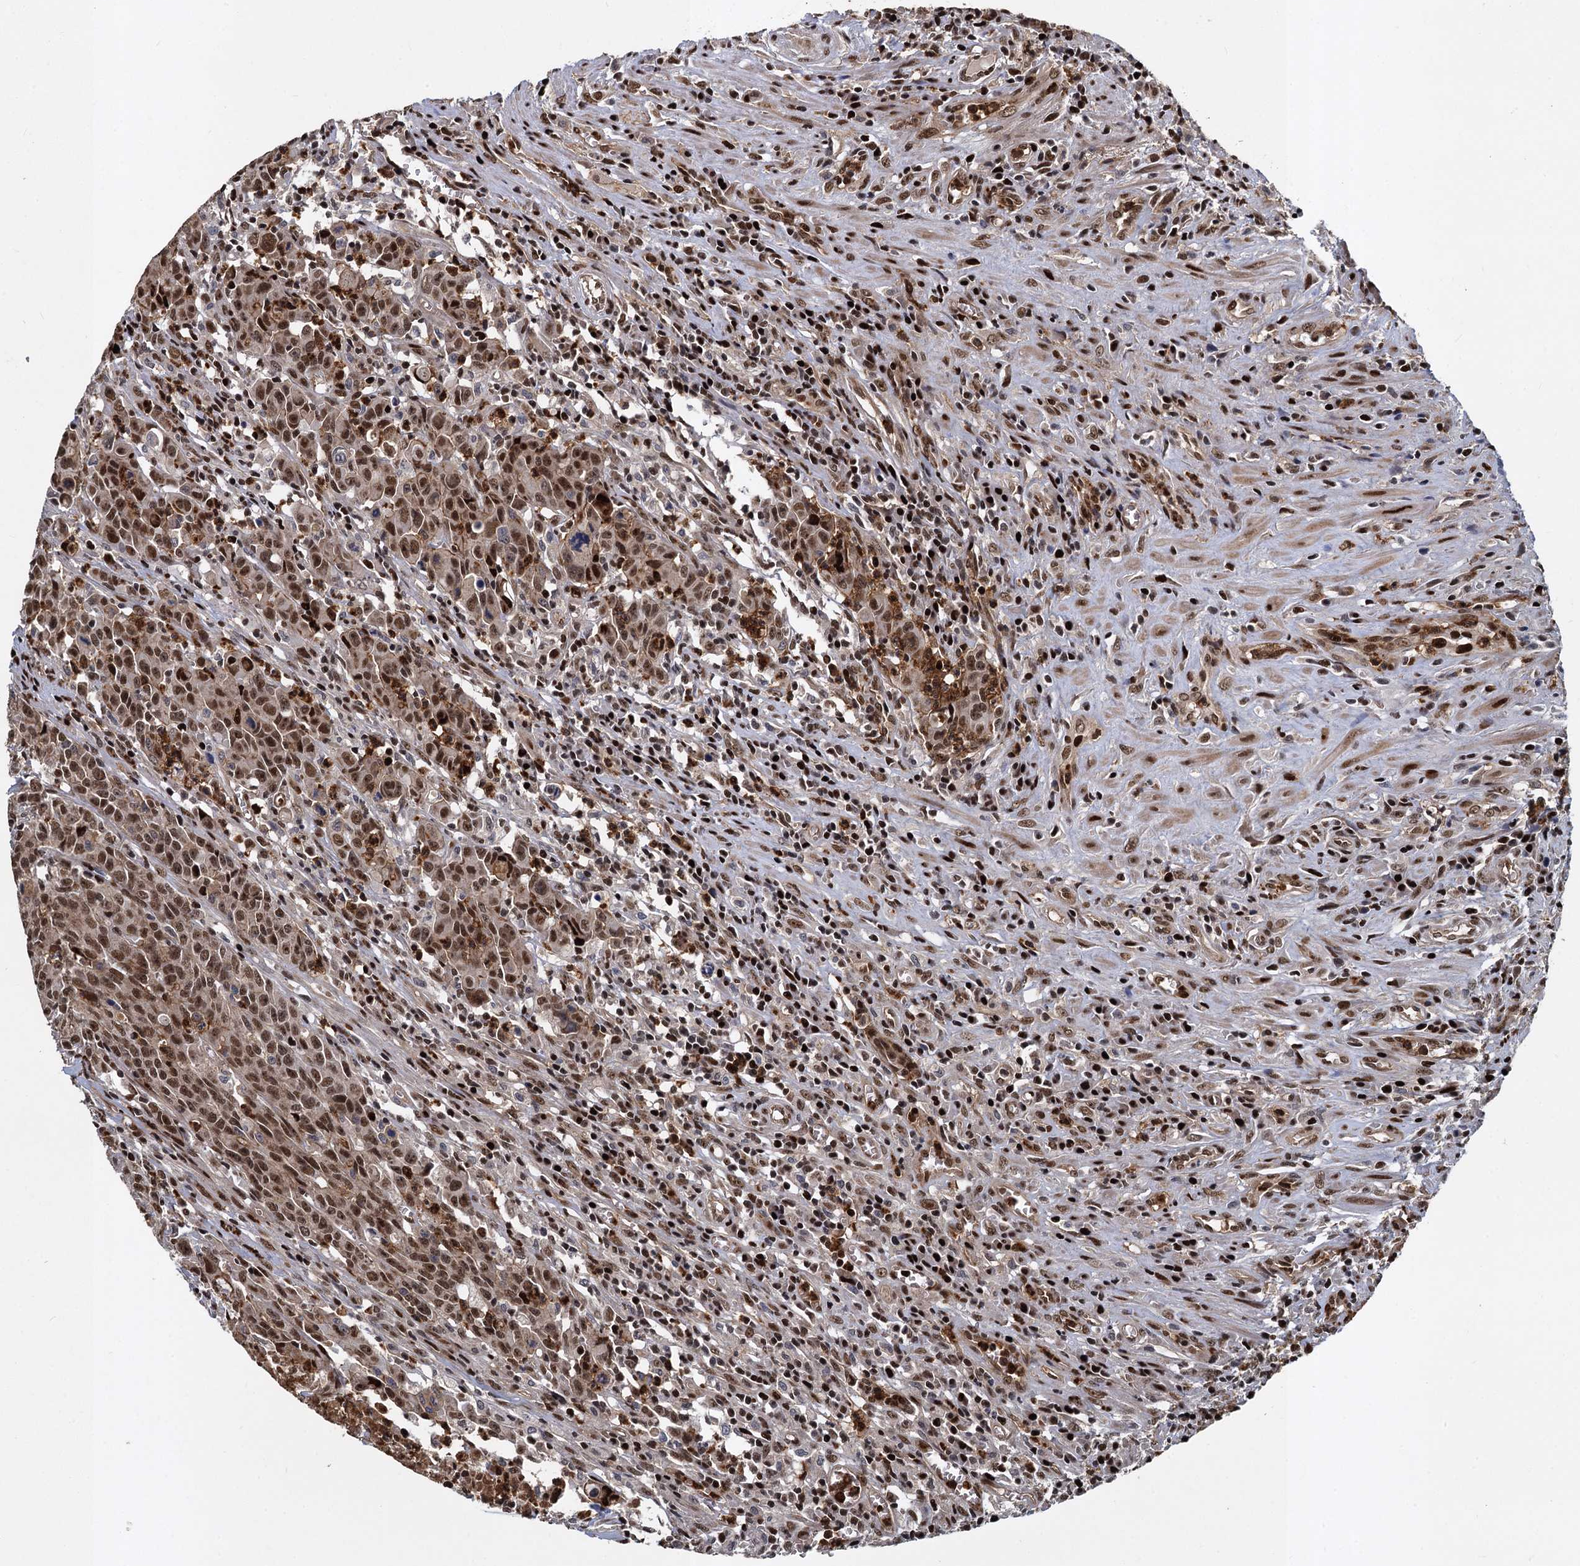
{"staining": {"intensity": "moderate", "quantity": ">75%", "location": "nuclear"}, "tissue": "colorectal cancer", "cell_type": "Tumor cells", "image_type": "cancer", "snomed": [{"axis": "morphology", "description": "Adenocarcinoma, NOS"}, {"axis": "topography", "description": "Colon"}], "caption": "Adenocarcinoma (colorectal) stained for a protein shows moderate nuclear positivity in tumor cells.", "gene": "ANKRD49", "patient": {"sex": "male", "age": 62}}